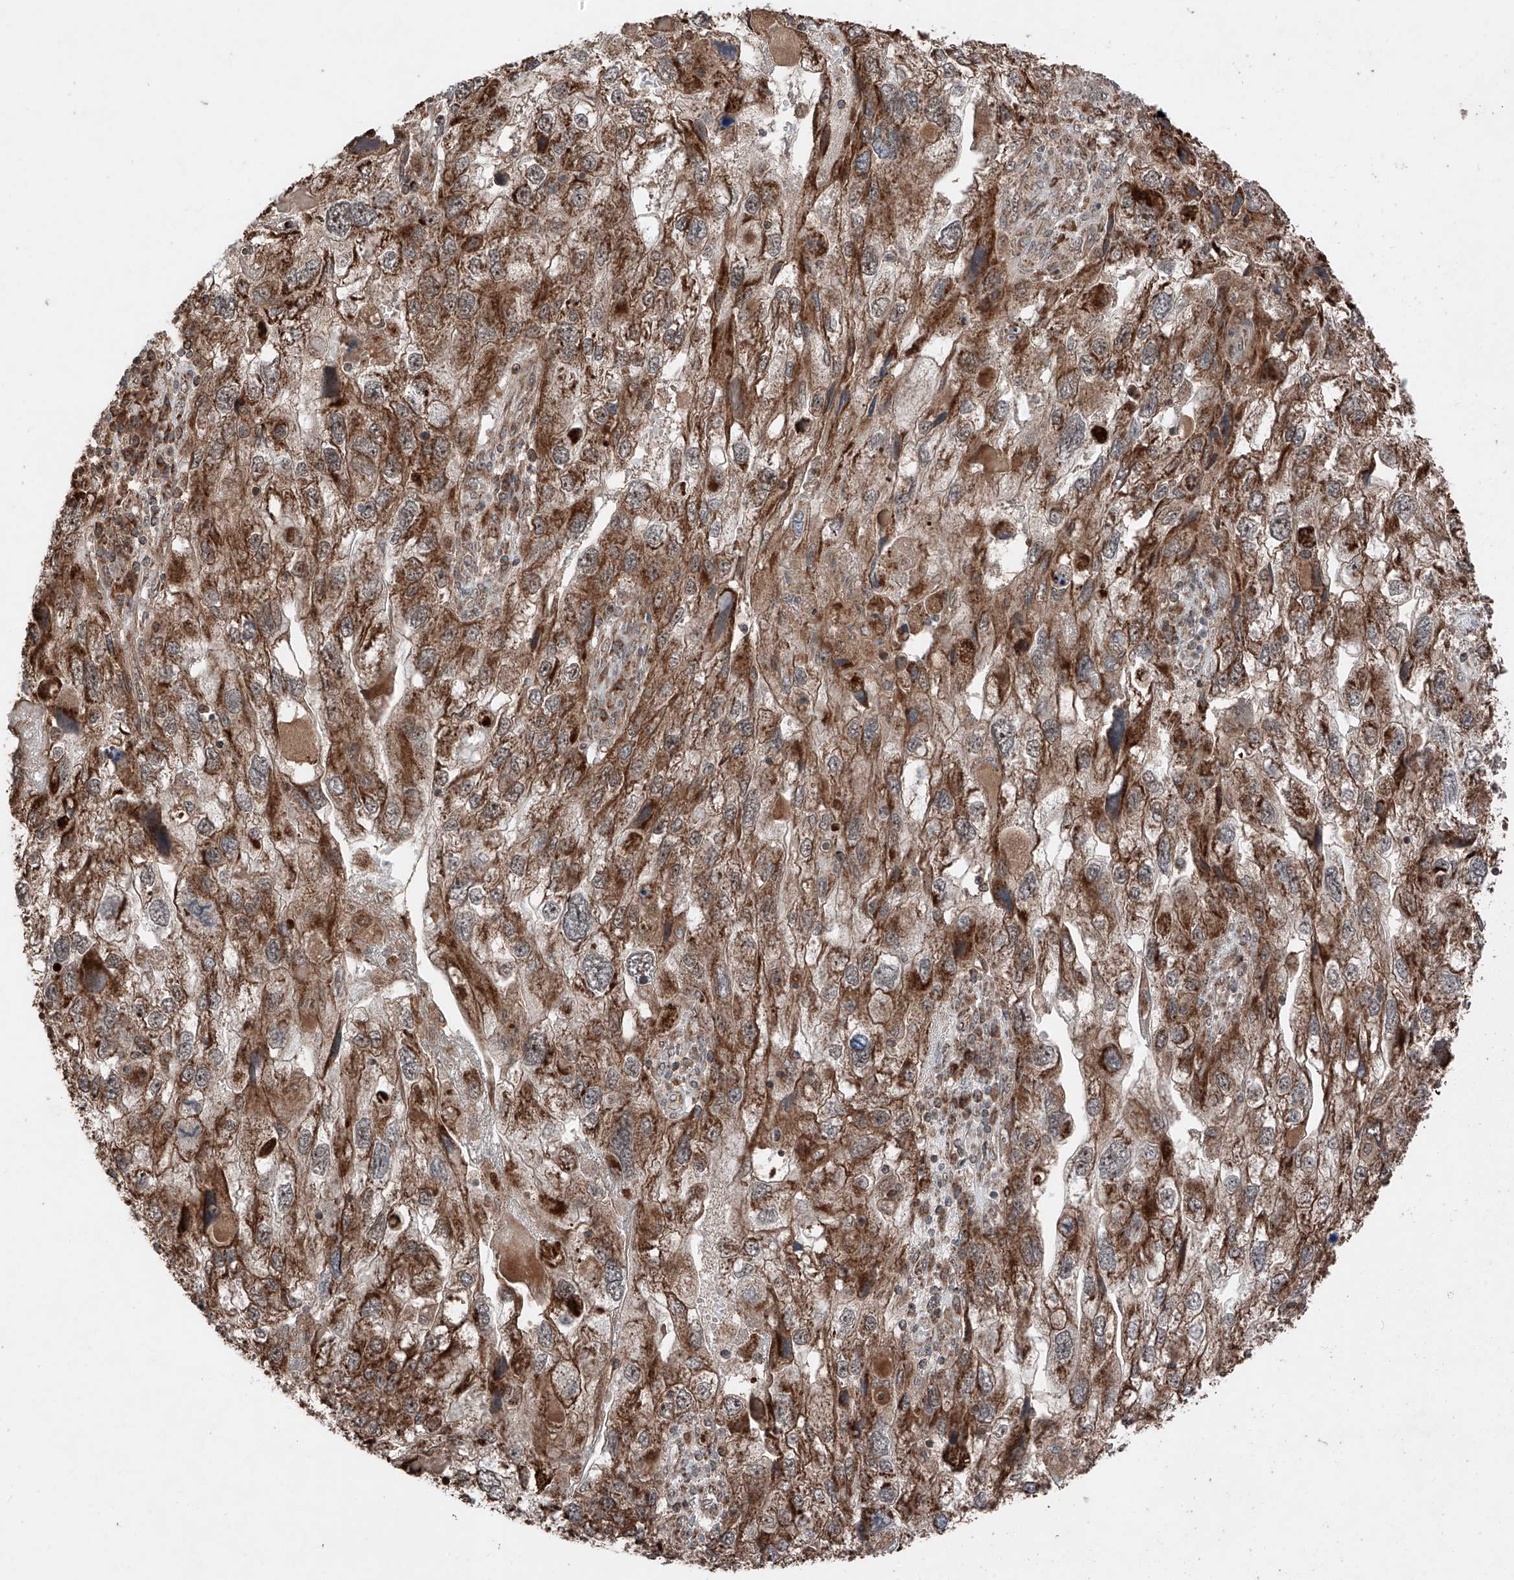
{"staining": {"intensity": "moderate", "quantity": ">75%", "location": "cytoplasmic/membranous"}, "tissue": "endometrial cancer", "cell_type": "Tumor cells", "image_type": "cancer", "snomed": [{"axis": "morphology", "description": "Adenocarcinoma, NOS"}, {"axis": "topography", "description": "Endometrium"}], "caption": "Endometrial adenocarcinoma stained for a protein (brown) exhibits moderate cytoplasmic/membranous positive positivity in about >75% of tumor cells.", "gene": "ZSCAN29", "patient": {"sex": "female", "age": 49}}